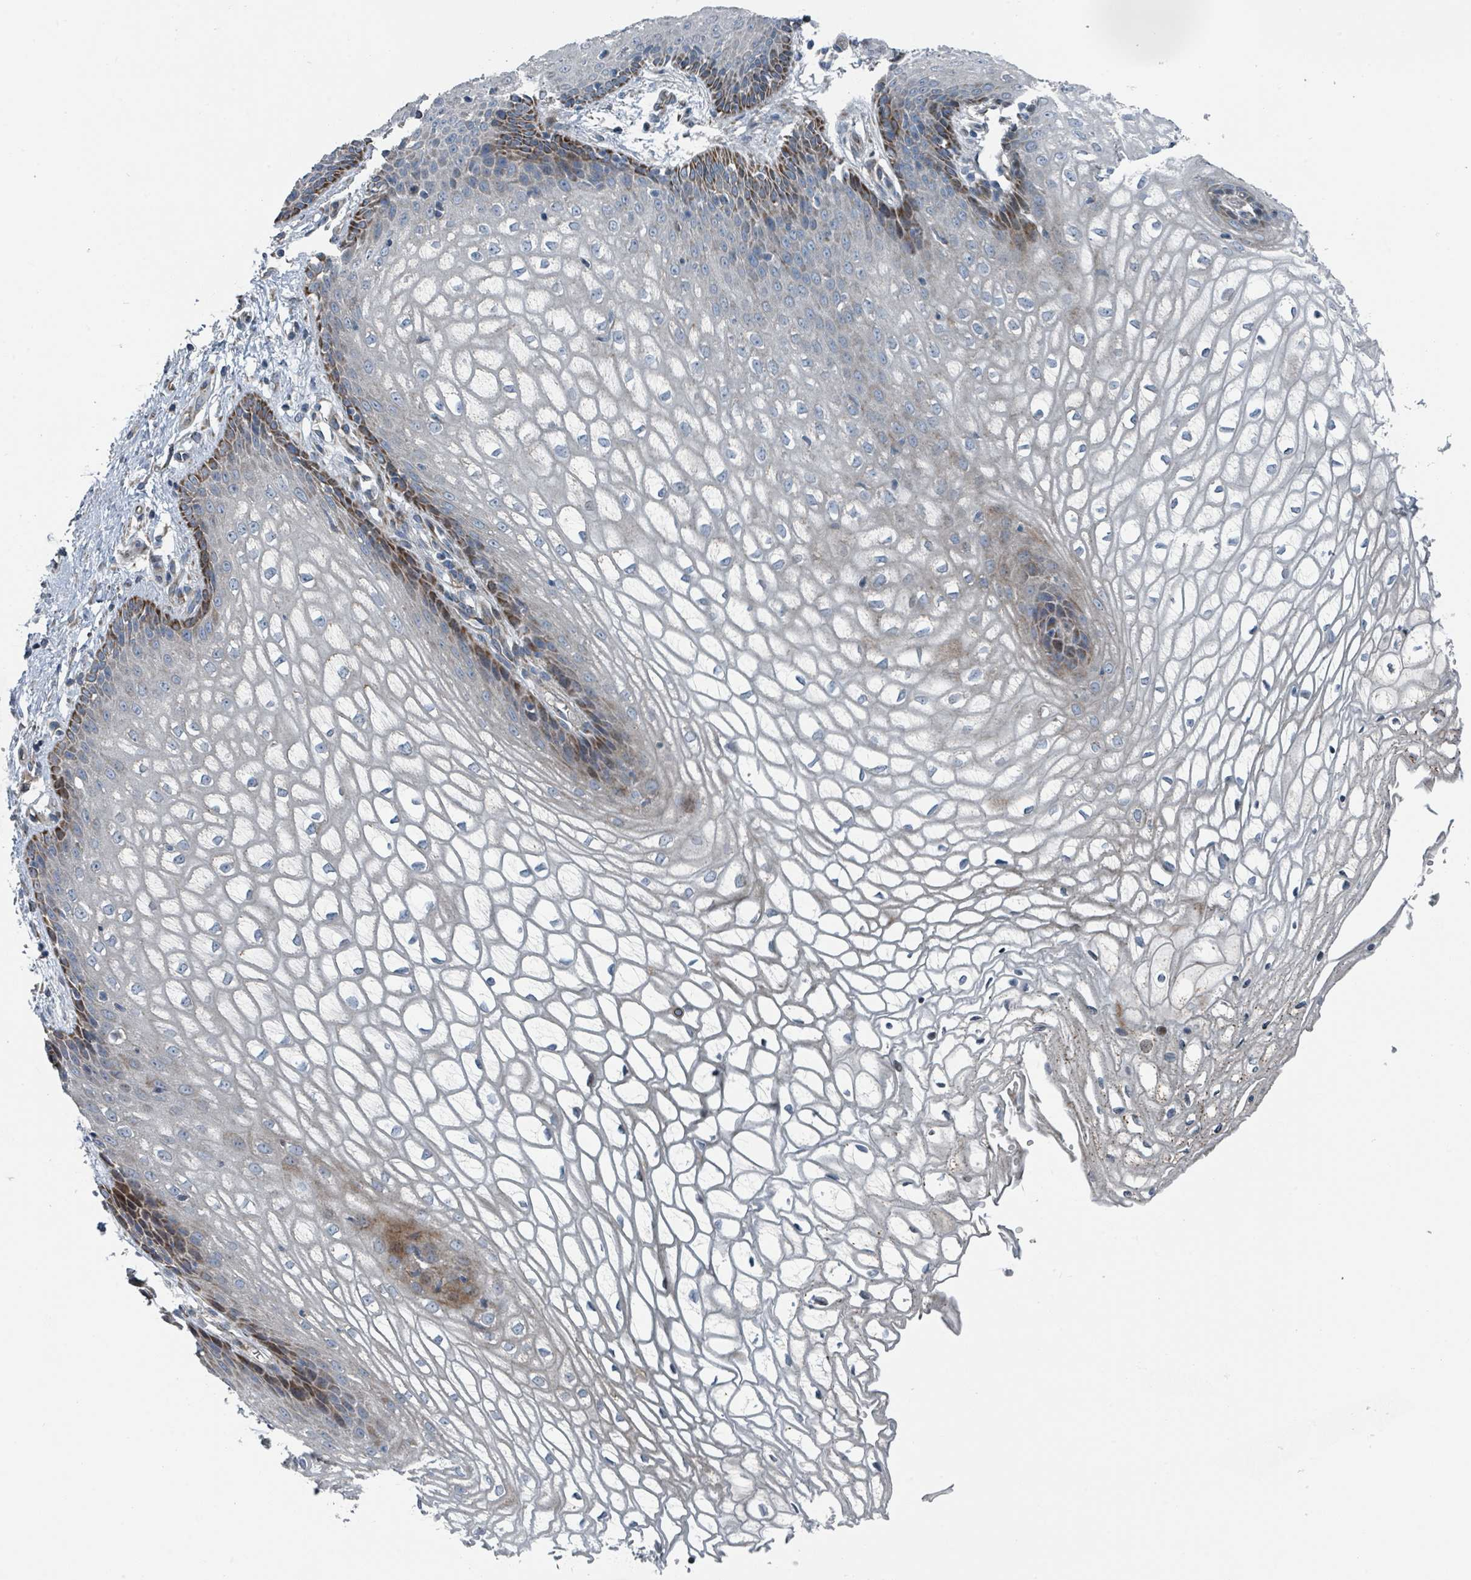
{"staining": {"intensity": "moderate", "quantity": "25%-75%", "location": "cytoplasmic/membranous"}, "tissue": "vagina", "cell_type": "Squamous epithelial cells", "image_type": "normal", "snomed": [{"axis": "morphology", "description": "Normal tissue, NOS"}, {"axis": "topography", "description": "Vagina"}], "caption": "Immunohistochemical staining of unremarkable human vagina displays moderate cytoplasmic/membranous protein staining in about 25%-75% of squamous epithelial cells.", "gene": "DIPK2A", "patient": {"sex": "female", "age": 34}}